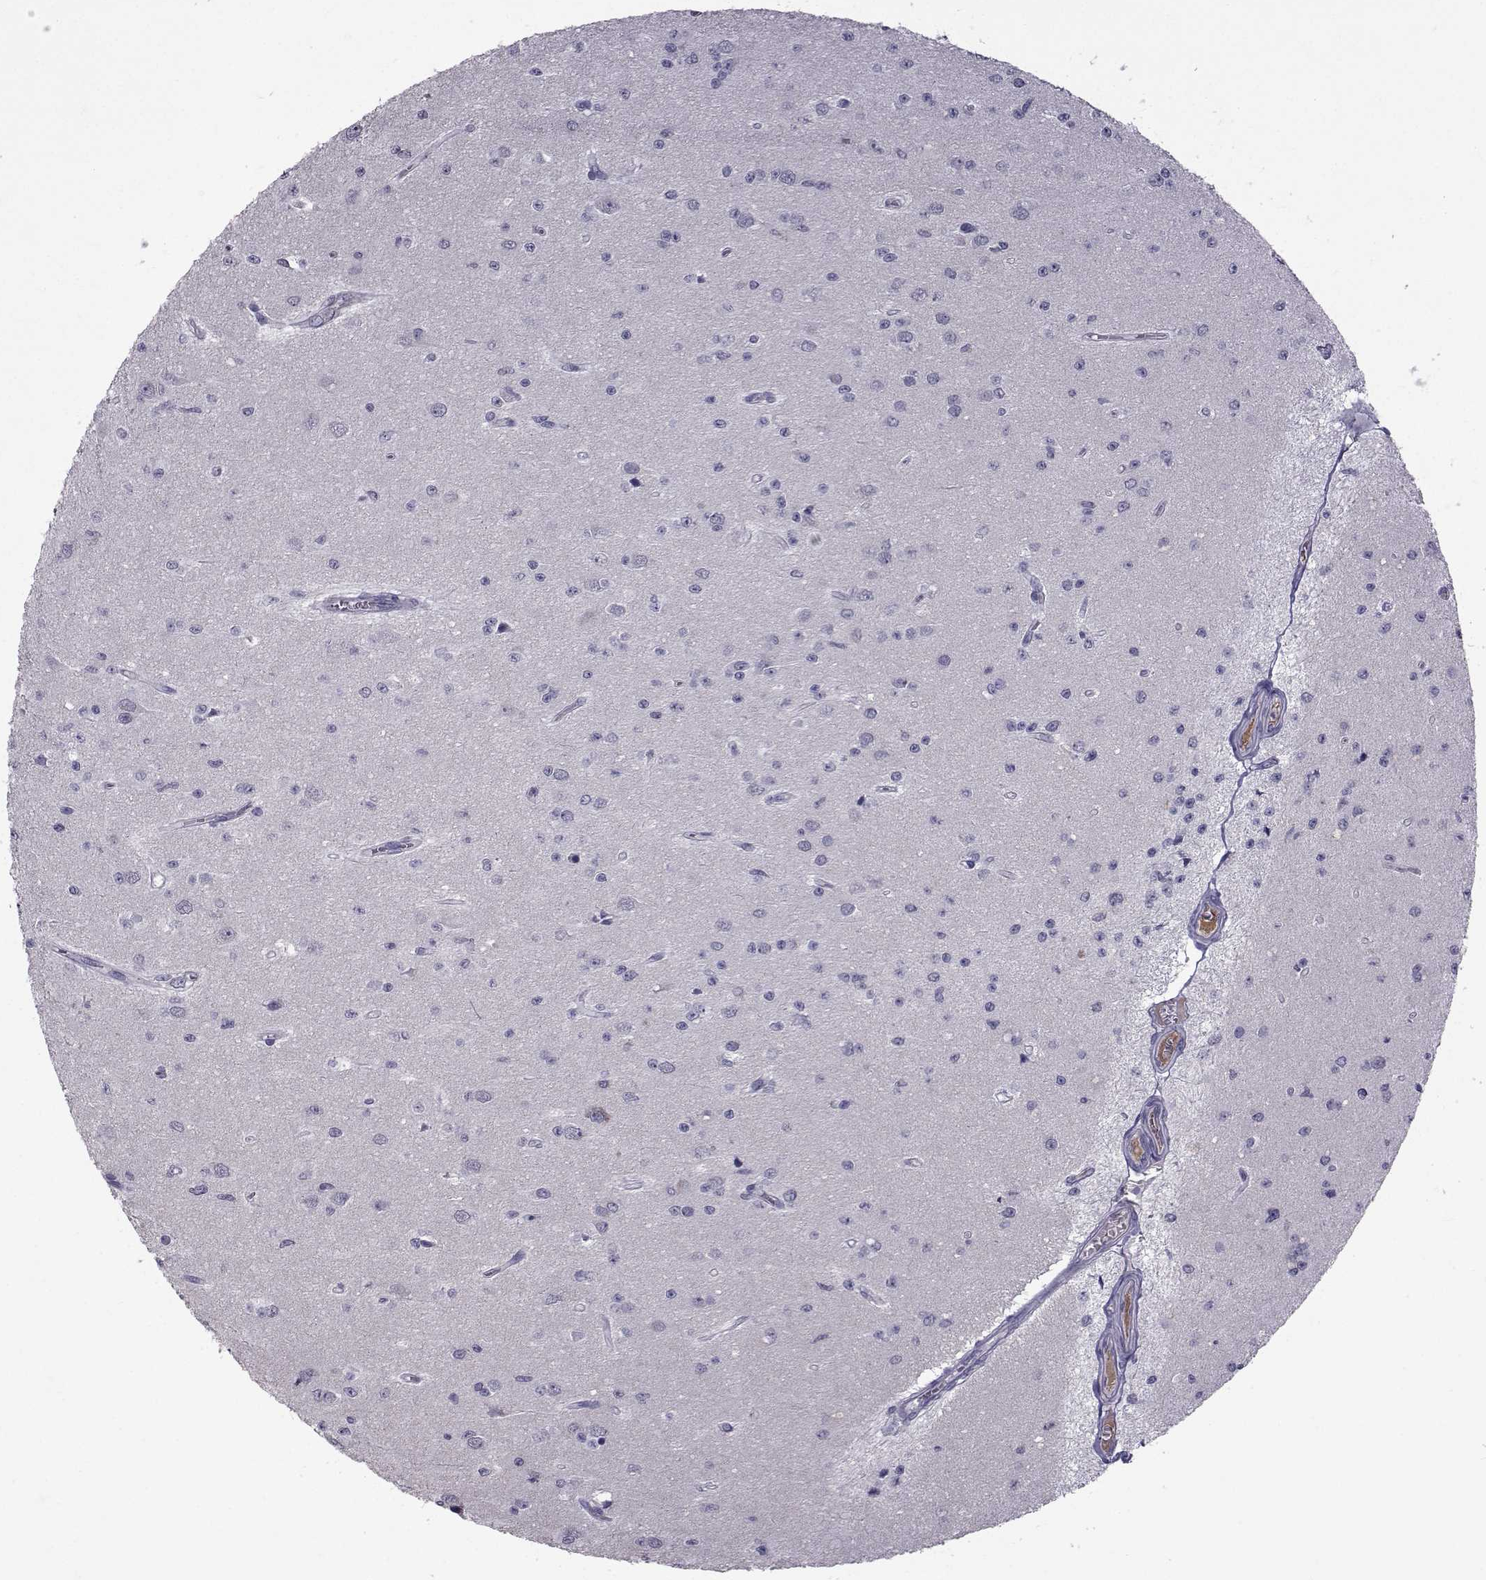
{"staining": {"intensity": "negative", "quantity": "none", "location": "none"}, "tissue": "glioma", "cell_type": "Tumor cells", "image_type": "cancer", "snomed": [{"axis": "morphology", "description": "Glioma, malignant, Low grade"}, {"axis": "topography", "description": "Brain"}], "caption": "The micrograph reveals no staining of tumor cells in glioma.", "gene": "TNFRSF11B", "patient": {"sex": "female", "age": 45}}